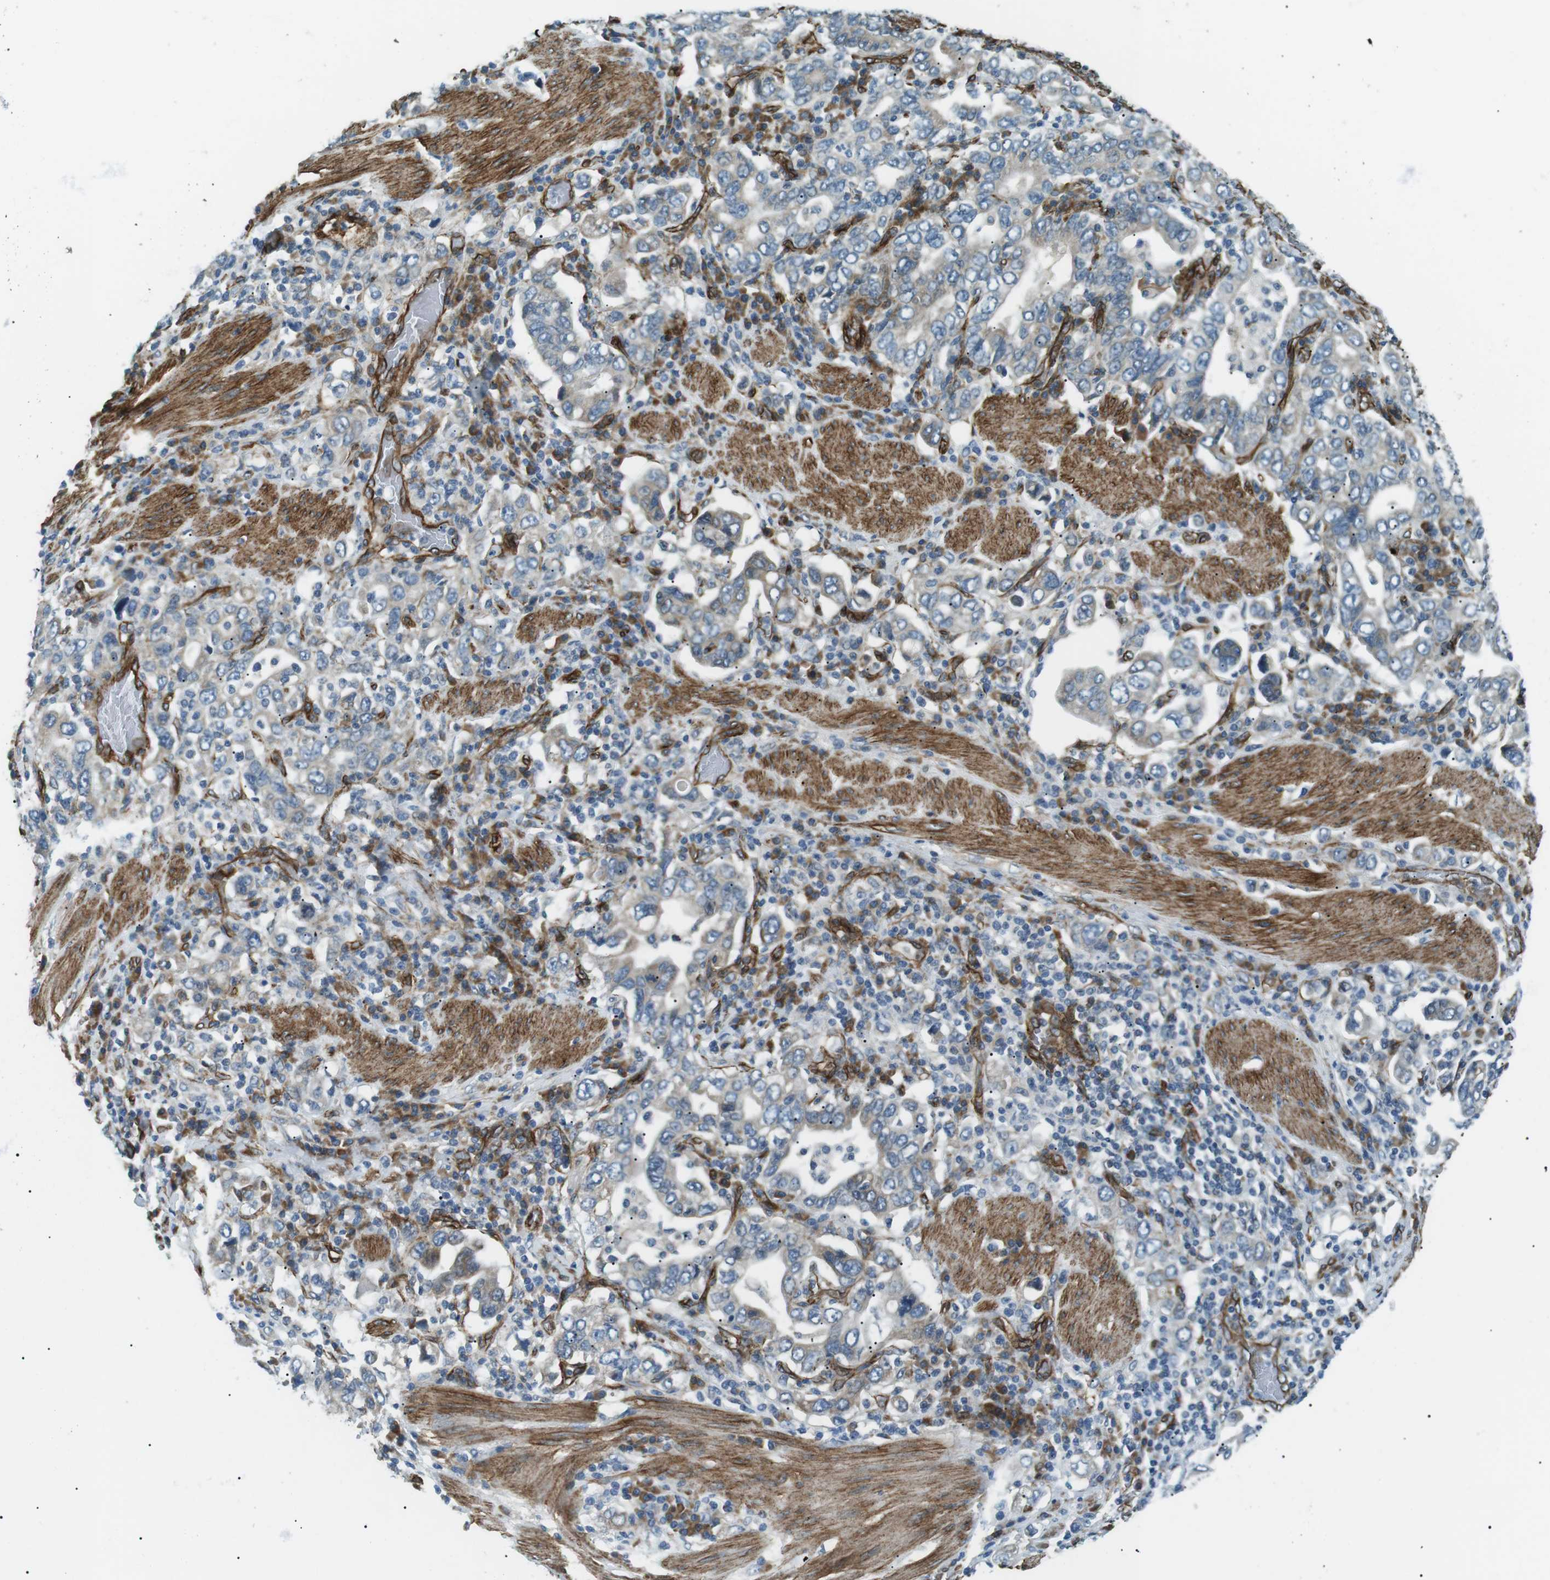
{"staining": {"intensity": "moderate", "quantity": "<25%", "location": "cytoplasmic/membranous"}, "tissue": "stomach cancer", "cell_type": "Tumor cells", "image_type": "cancer", "snomed": [{"axis": "morphology", "description": "Adenocarcinoma, NOS"}, {"axis": "topography", "description": "Stomach, upper"}], "caption": "DAB (3,3'-diaminobenzidine) immunohistochemical staining of stomach cancer demonstrates moderate cytoplasmic/membranous protein staining in approximately <25% of tumor cells. Immunohistochemistry stains the protein in brown and the nuclei are stained blue.", "gene": "ODR4", "patient": {"sex": "male", "age": 62}}